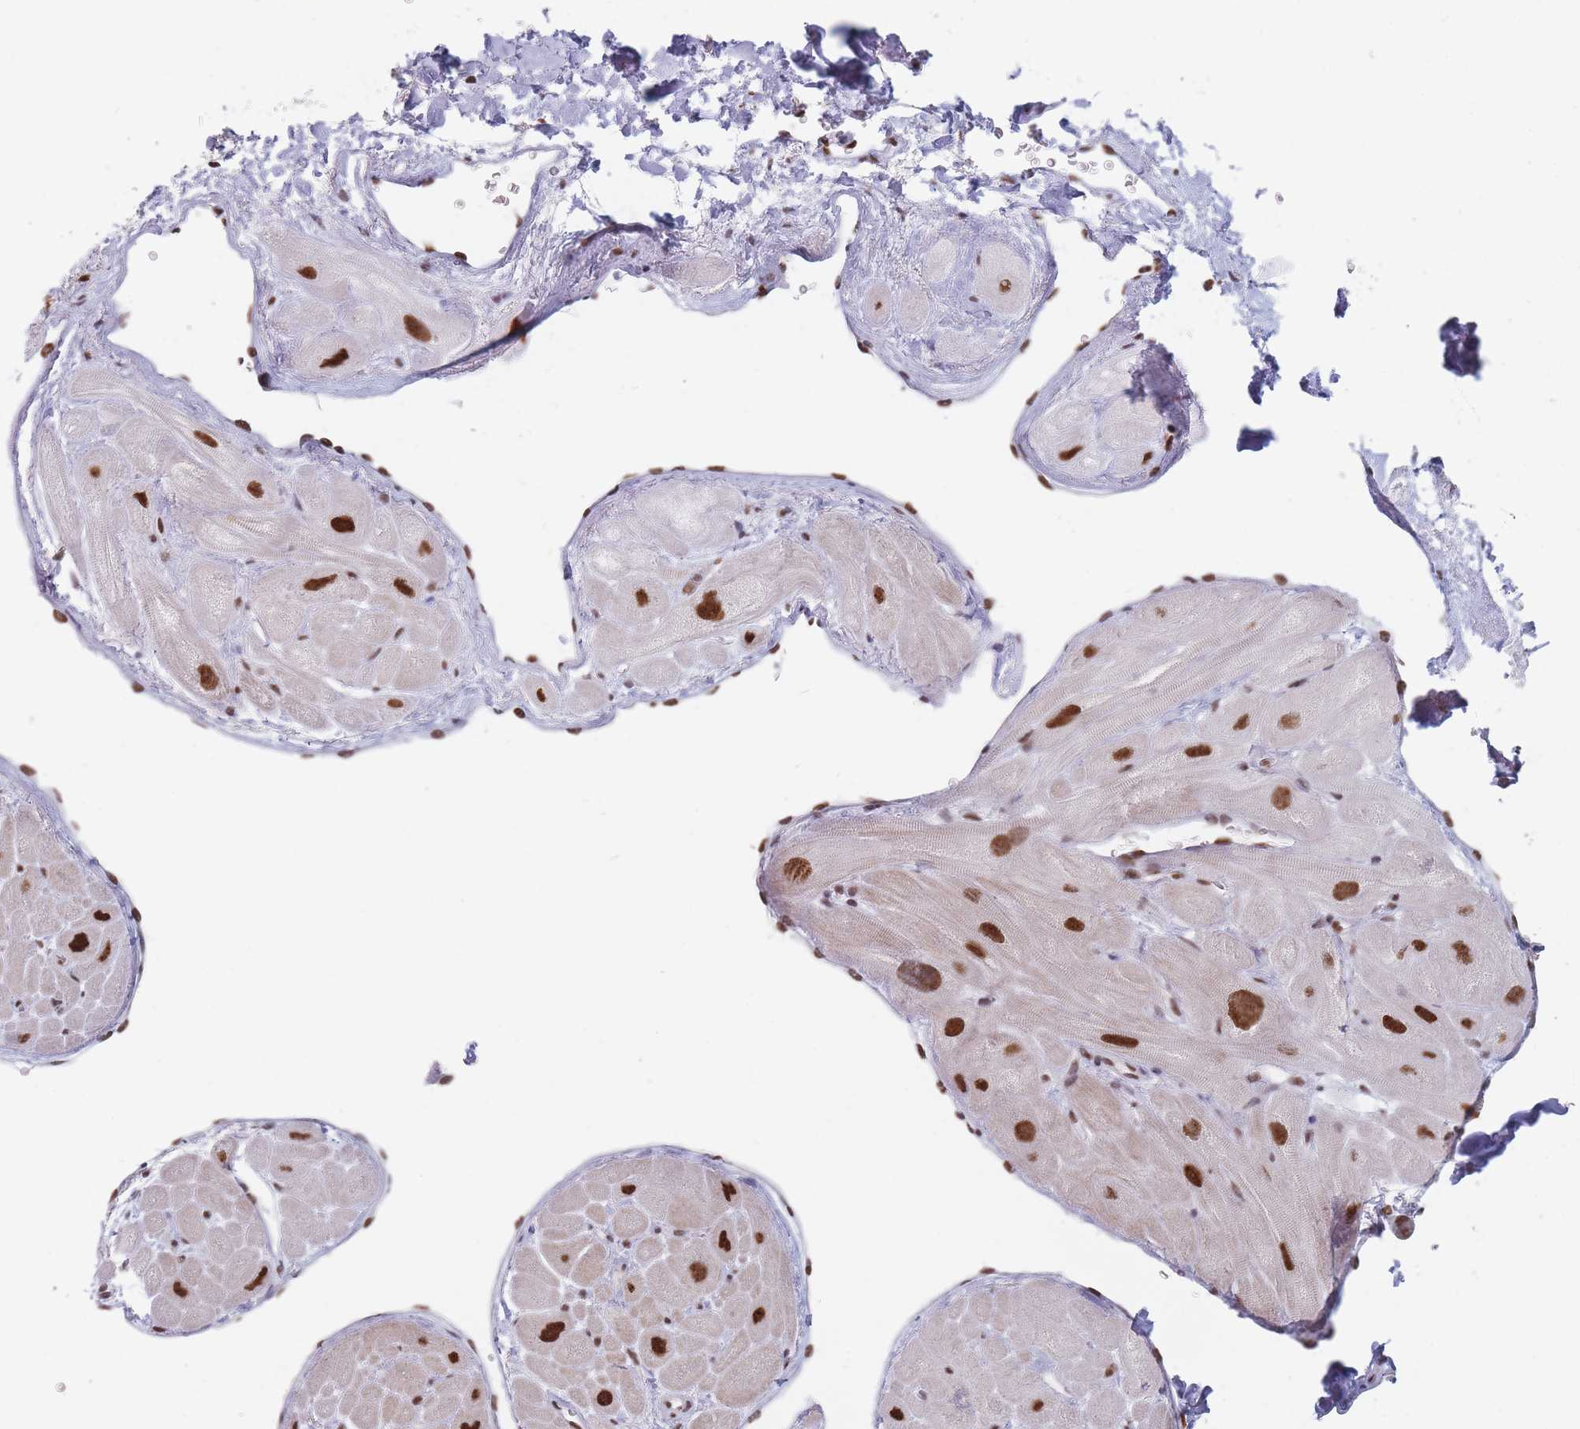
{"staining": {"intensity": "strong", "quantity": ">75%", "location": "nuclear"}, "tissue": "heart muscle", "cell_type": "Cardiomyocytes", "image_type": "normal", "snomed": [{"axis": "morphology", "description": "Normal tissue, NOS"}, {"axis": "topography", "description": "Heart"}], "caption": "Unremarkable heart muscle shows strong nuclear expression in about >75% of cardiomyocytes, visualized by immunohistochemistry.", "gene": "SAFB2", "patient": {"sex": "male", "age": 49}}